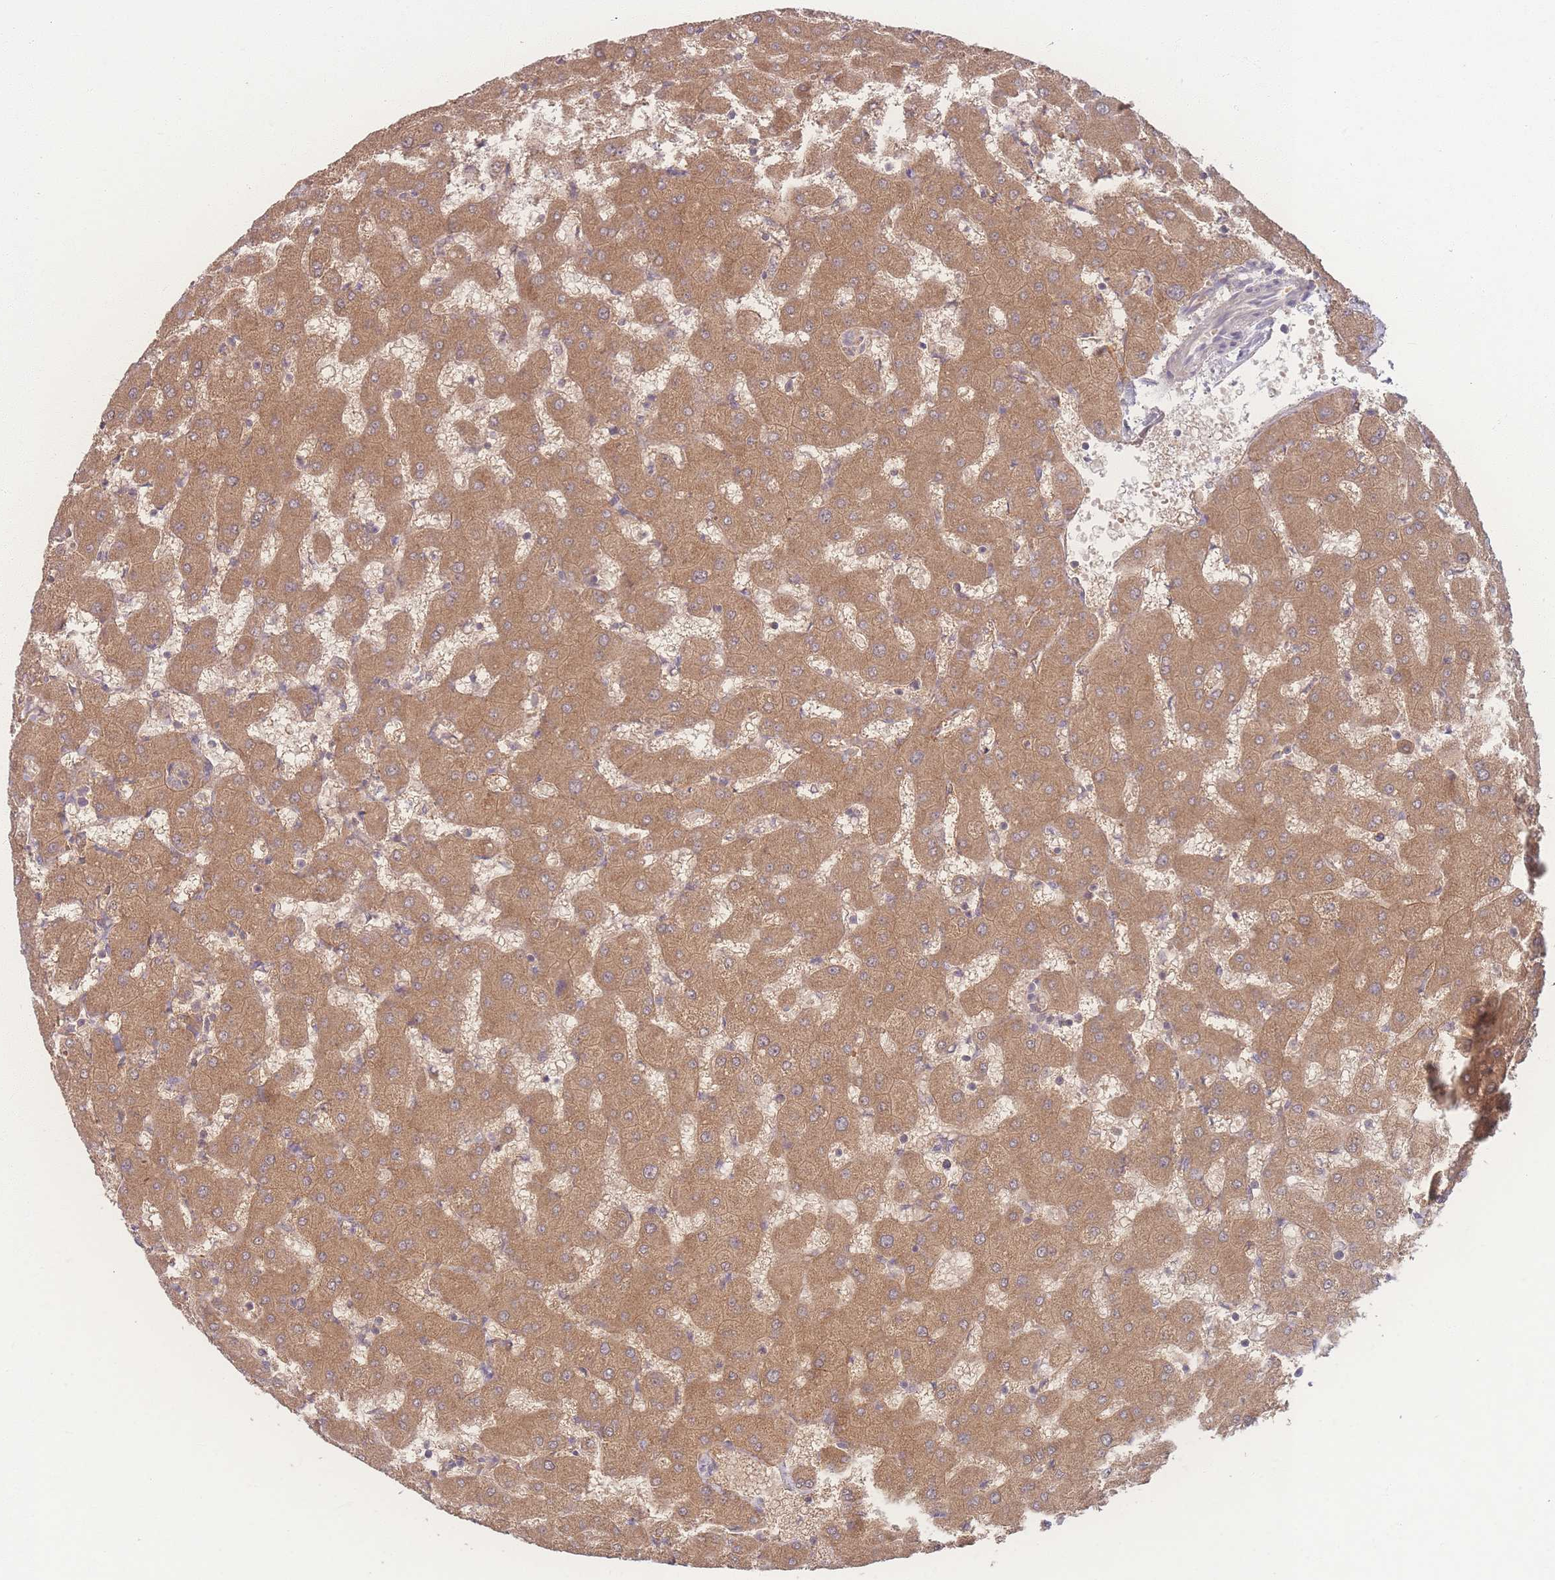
{"staining": {"intensity": "weak", "quantity": ">75%", "location": "cytoplasmic/membranous"}, "tissue": "liver", "cell_type": "Cholangiocytes", "image_type": "normal", "snomed": [{"axis": "morphology", "description": "Normal tissue, NOS"}, {"axis": "topography", "description": "Liver"}], "caption": "A high-resolution image shows immunohistochemistry staining of unremarkable liver, which demonstrates weak cytoplasmic/membranous expression in approximately >75% of cholangiocytes.", "gene": "INSR", "patient": {"sex": "female", "age": 63}}